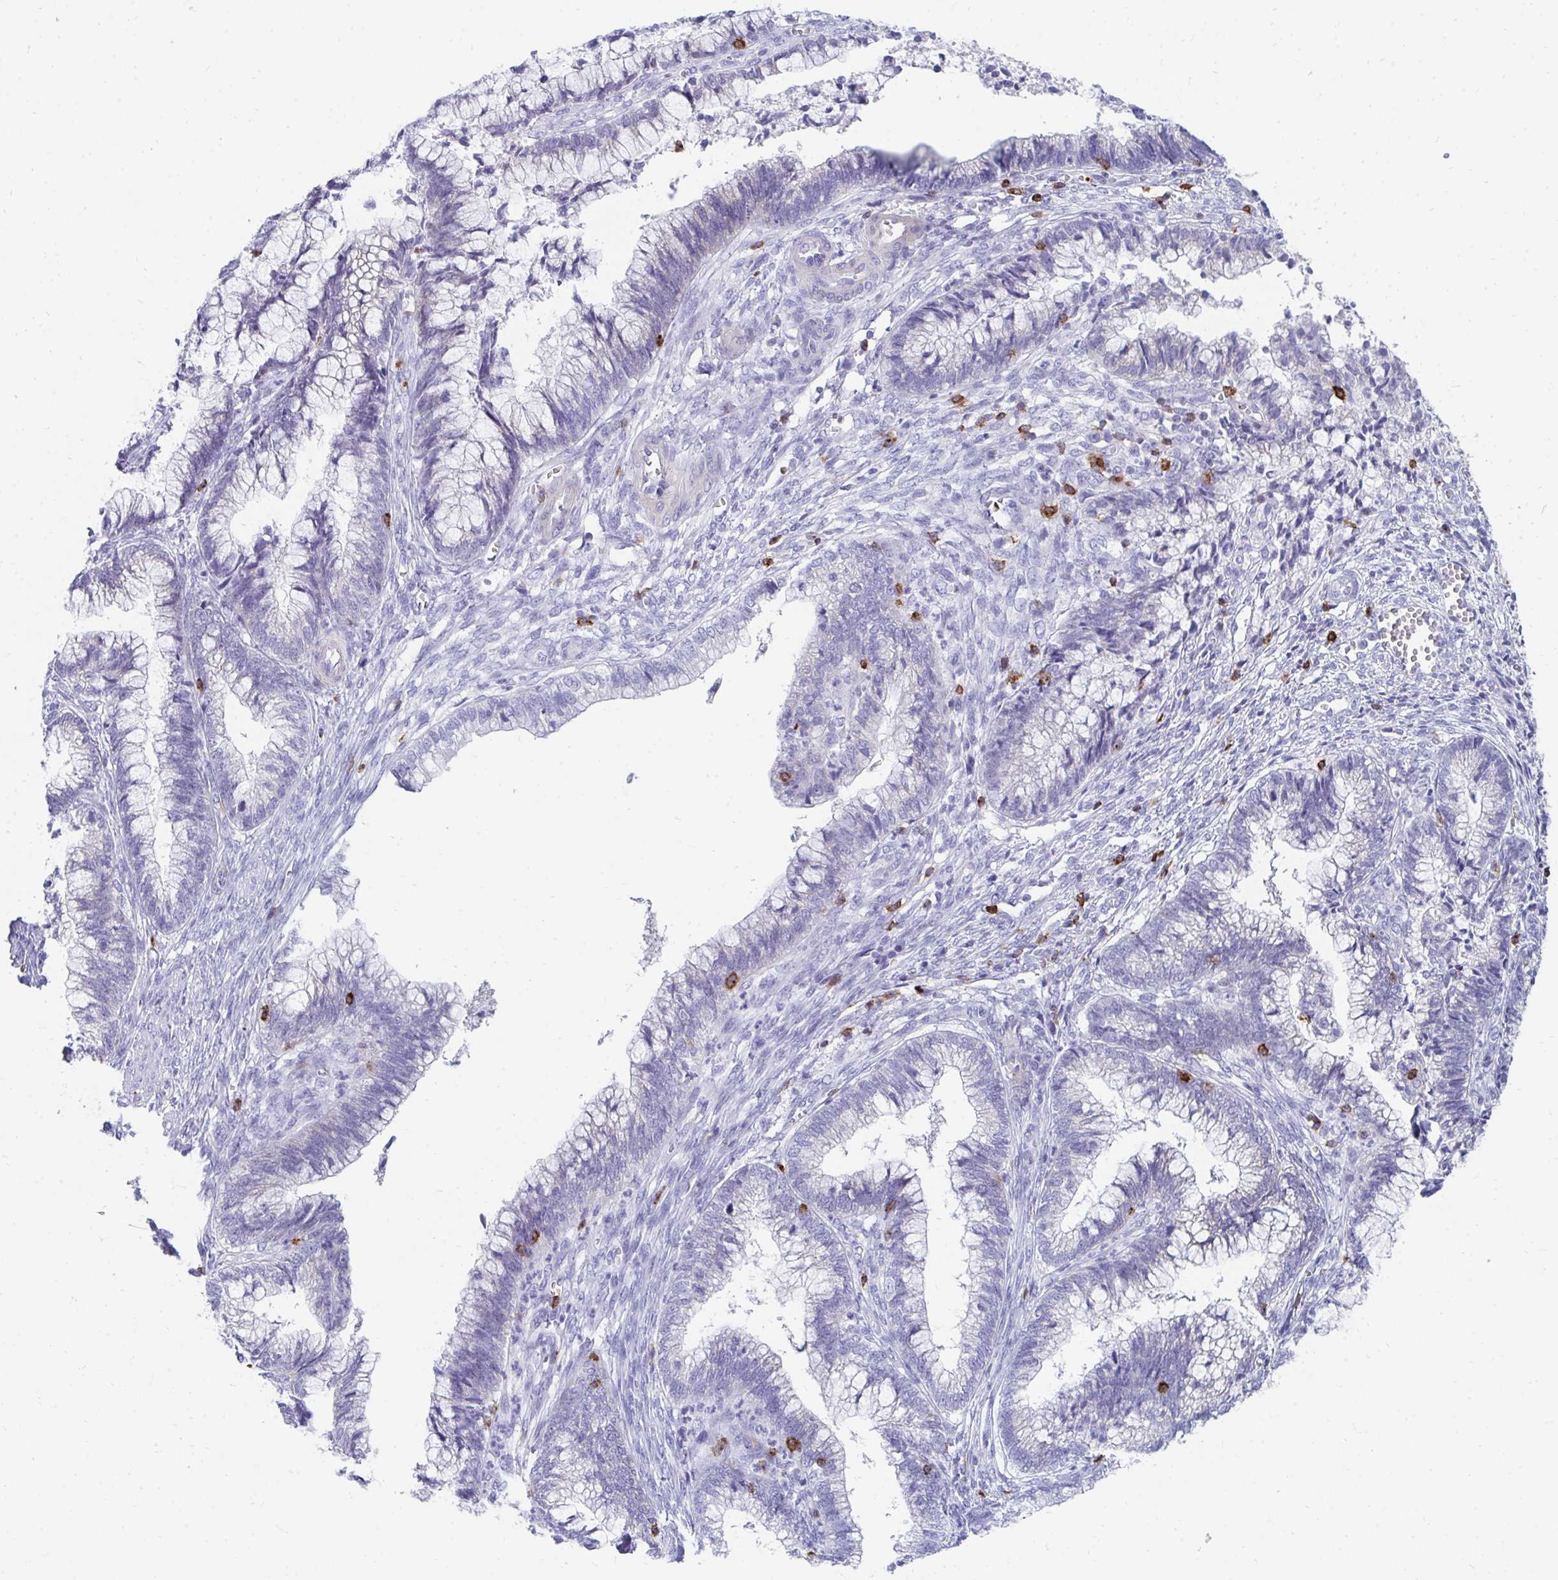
{"staining": {"intensity": "negative", "quantity": "none", "location": "none"}, "tissue": "cervical cancer", "cell_type": "Tumor cells", "image_type": "cancer", "snomed": [{"axis": "morphology", "description": "Adenocarcinoma, NOS"}, {"axis": "topography", "description": "Cervix"}], "caption": "The photomicrograph exhibits no staining of tumor cells in adenocarcinoma (cervical). (Brightfield microscopy of DAB IHC at high magnification).", "gene": "CD7", "patient": {"sex": "female", "age": 44}}